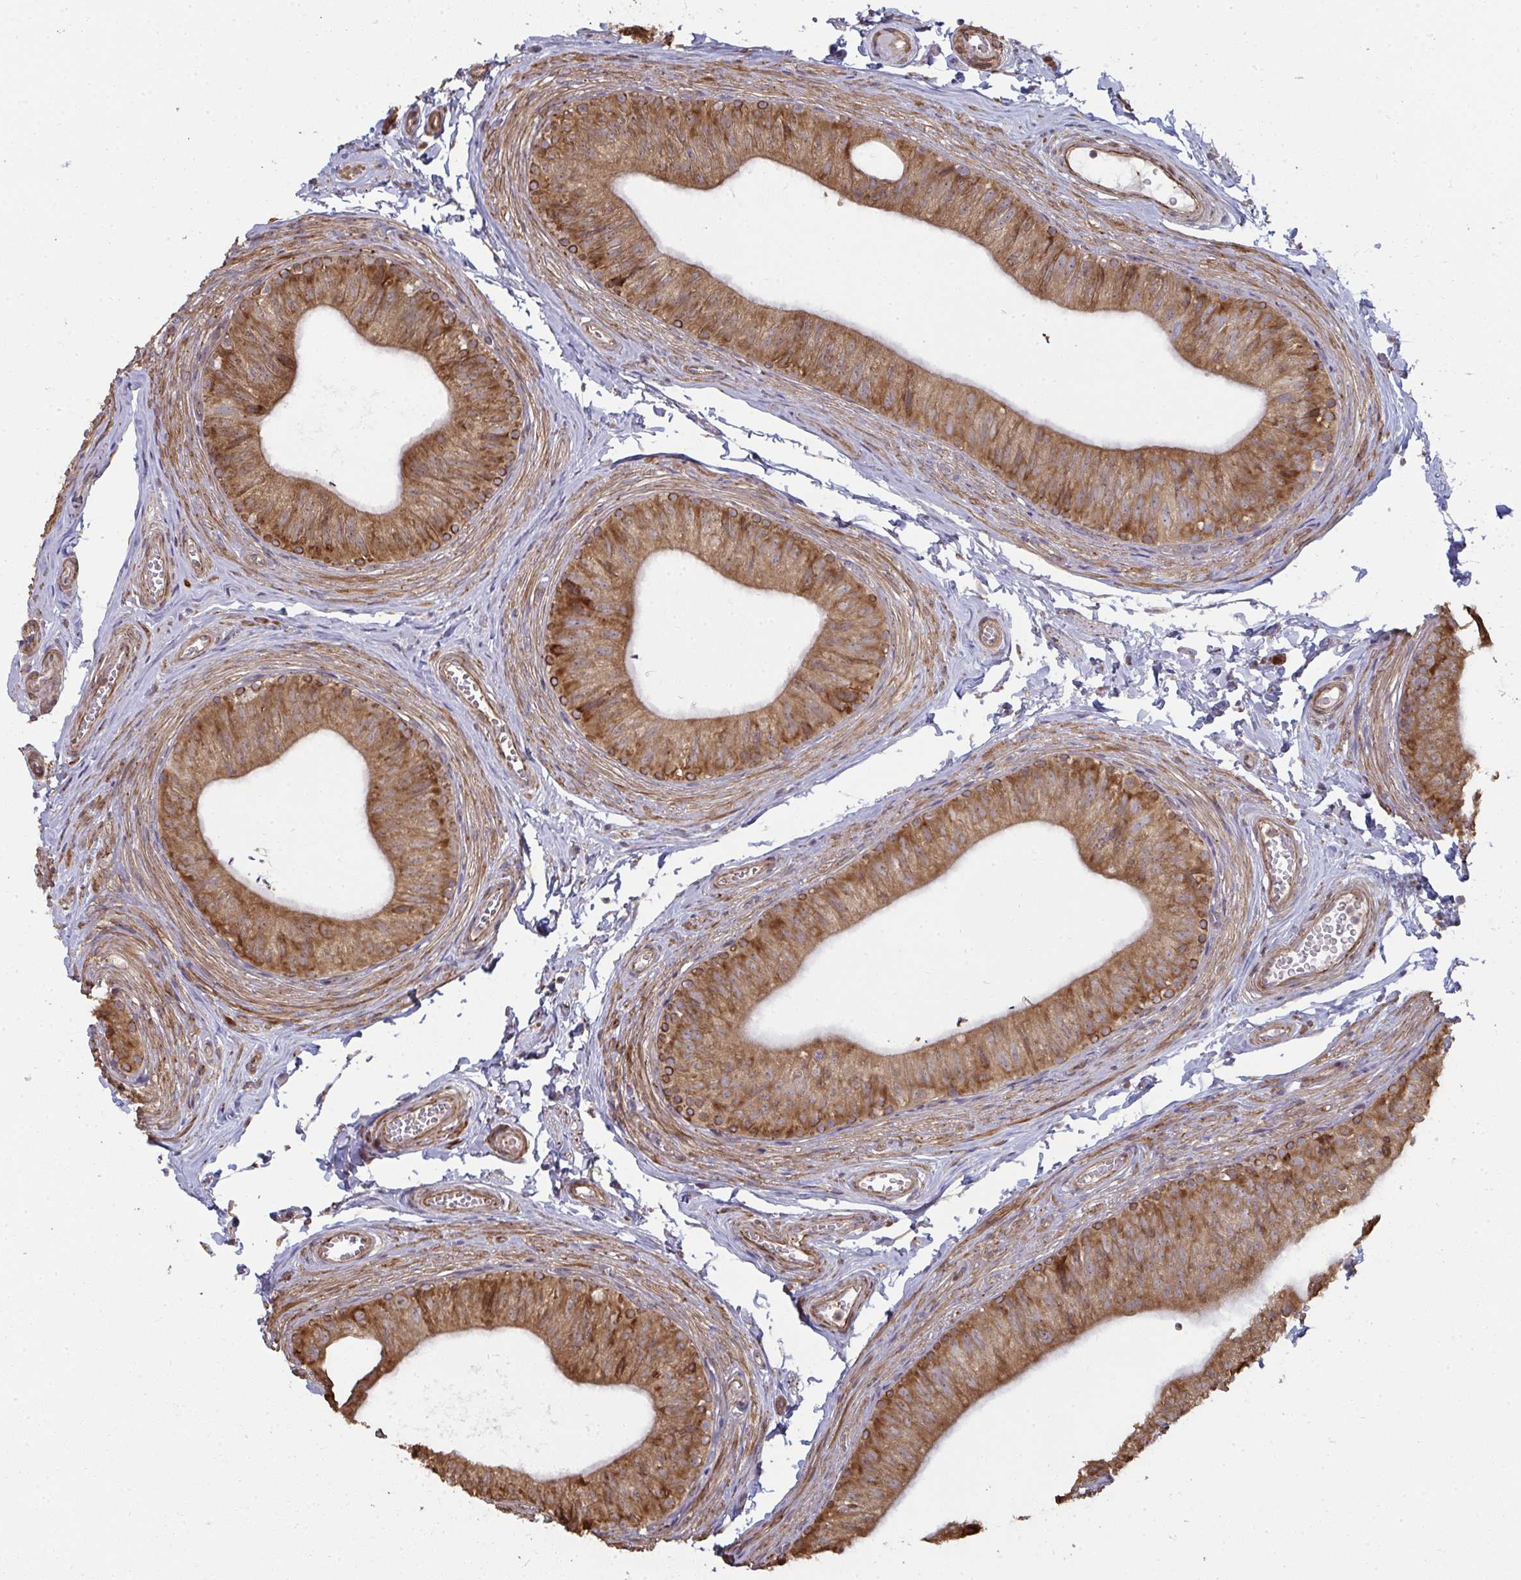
{"staining": {"intensity": "strong", "quantity": ">75%", "location": "cytoplasmic/membranous"}, "tissue": "epididymis", "cell_type": "Glandular cells", "image_type": "normal", "snomed": [{"axis": "morphology", "description": "Normal tissue, NOS"}, {"axis": "topography", "description": "Epididymis, spermatic cord, NOS"}, {"axis": "topography", "description": "Epididymis"}, {"axis": "topography", "description": "Peripheral nerve tissue"}], "caption": "Epididymis stained with a brown dye reveals strong cytoplasmic/membranous positive staining in approximately >75% of glandular cells.", "gene": "ZFYVE28", "patient": {"sex": "male", "age": 29}}